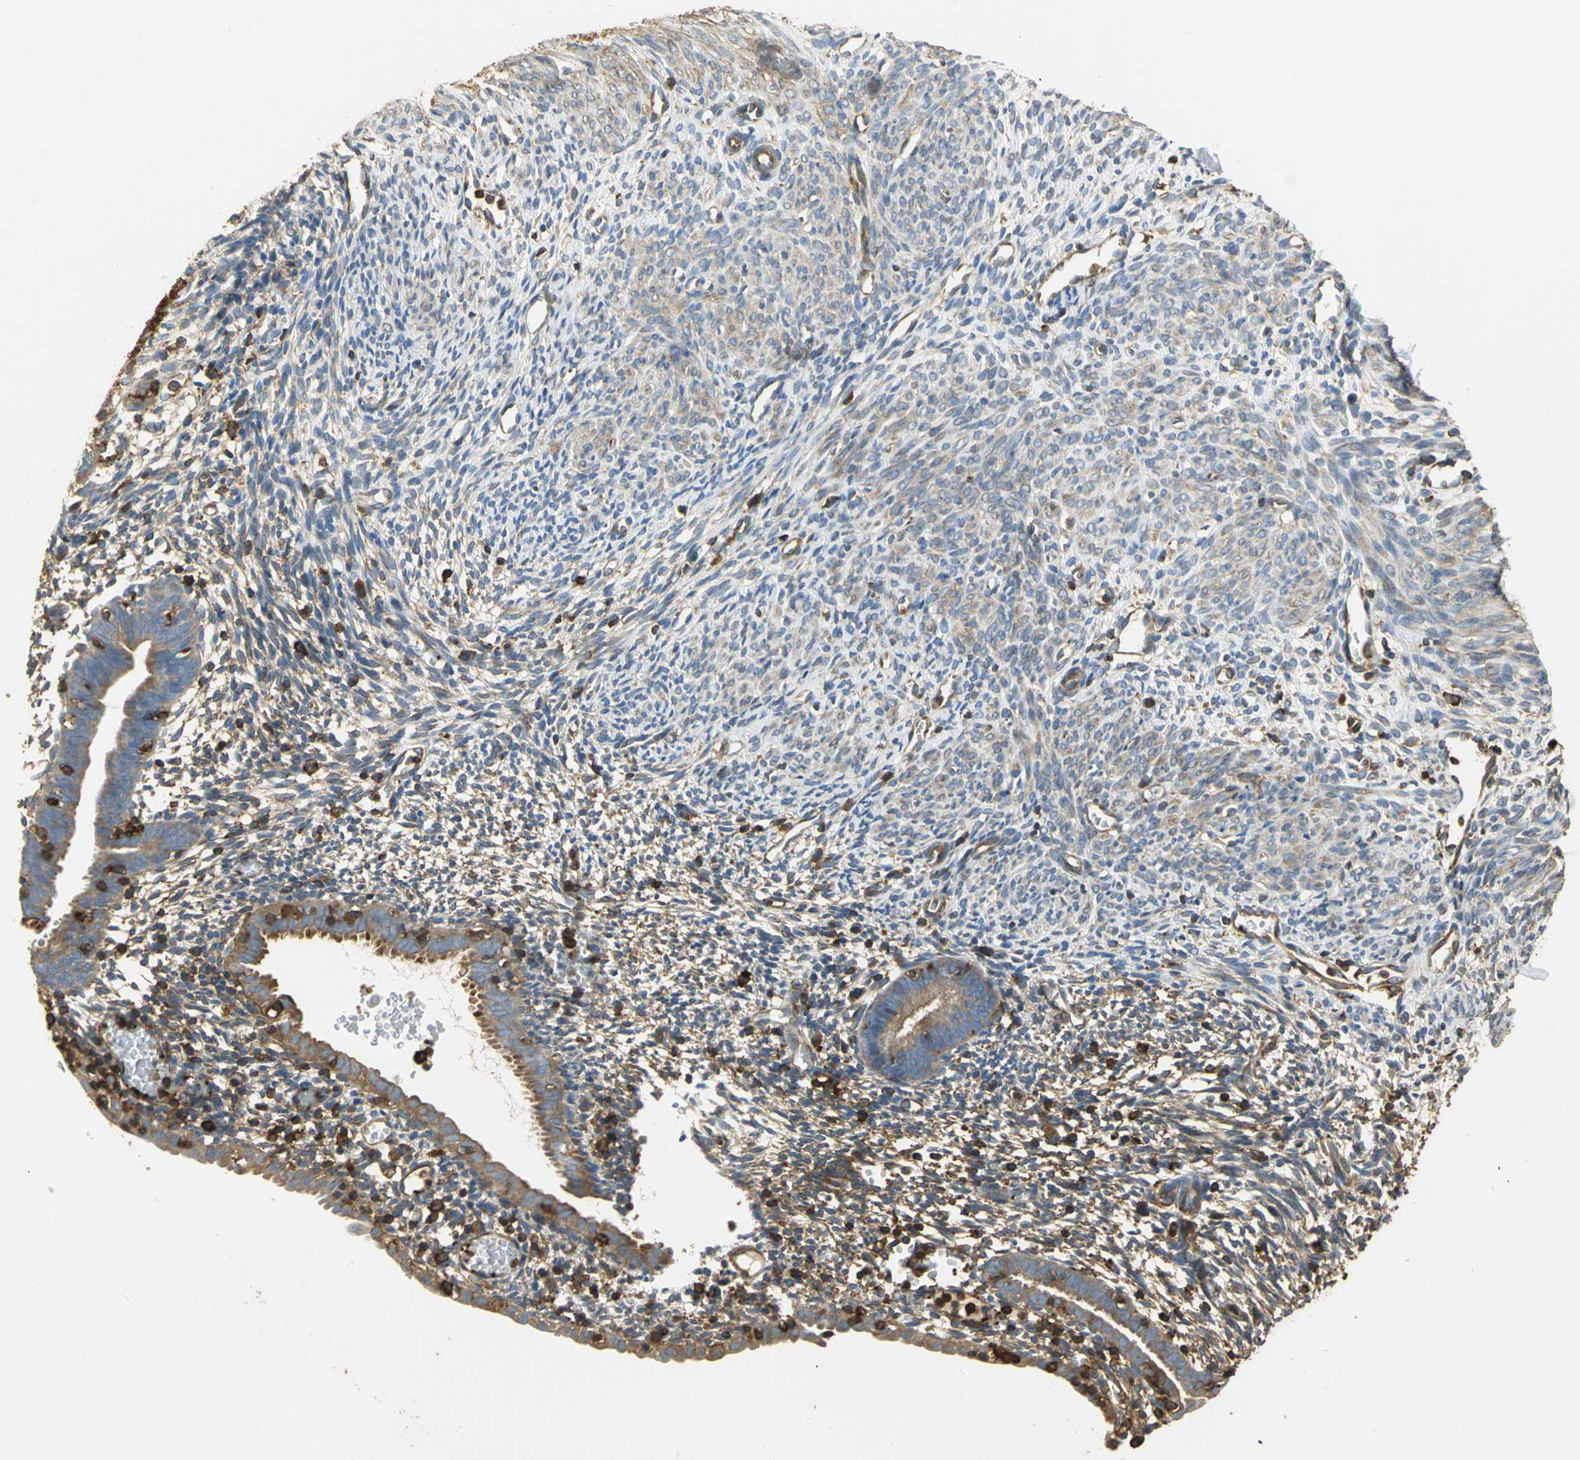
{"staining": {"intensity": "weak", "quantity": ">75%", "location": "cytoplasmic/membranous"}, "tissue": "endometrium", "cell_type": "Cells in endometrial stroma", "image_type": "normal", "snomed": [{"axis": "morphology", "description": "Normal tissue, NOS"}, {"axis": "morphology", "description": "Atrophy, NOS"}, {"axis": "topography", "description": "Uterus"}, {"axis": "topography", "description": "Endometrium"}], "caption": "This image reveals immunohistochemistry (IHC) staining of normal human endometrium, with low weak cytoplasmic/membranous expression in approximately >75% of cells in endometrial stroma.", "gene": "TLN1", "patient": {"sex": "female", "age": 68}}